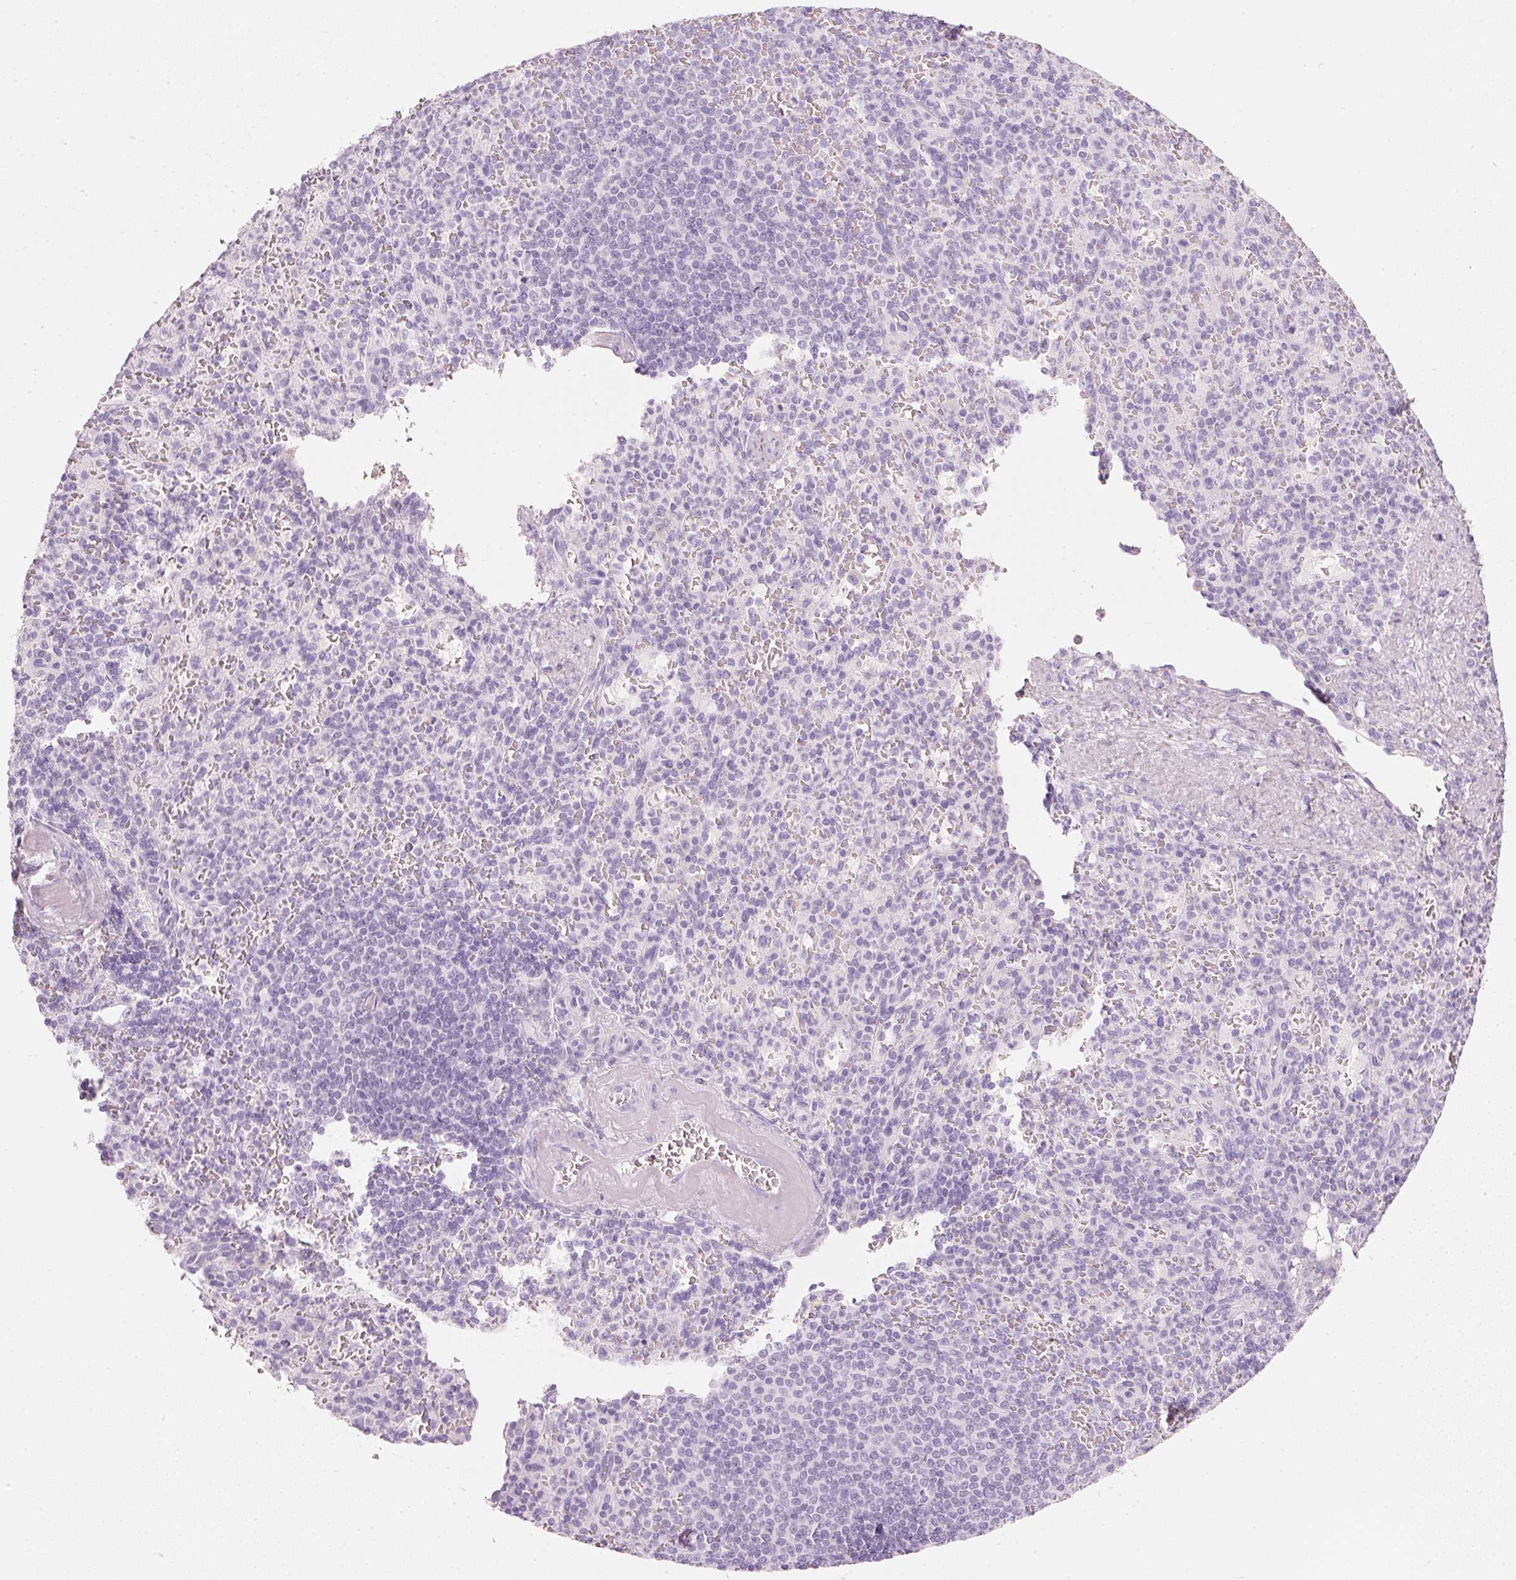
{"staining": {"intensity": "negative", "quantity": "none", "location": "none"}, "tissue": "spleen", "cell_type": "Cells in red pulp", "image_type": "normal", "snomed": [{"axis": "morphology", "description": "Normal tissue, NOS"}, {"axis": "topography", "description": "Spleen"}], "caption": "Cells in red pulp show no significant expression in normal spleen. The staining is performed using DAB brown chromogen with nuclei counter-stained in using hematoxylin.", "gene": "PDXDC1", "patient": {"sex": "female", "age": 74}}